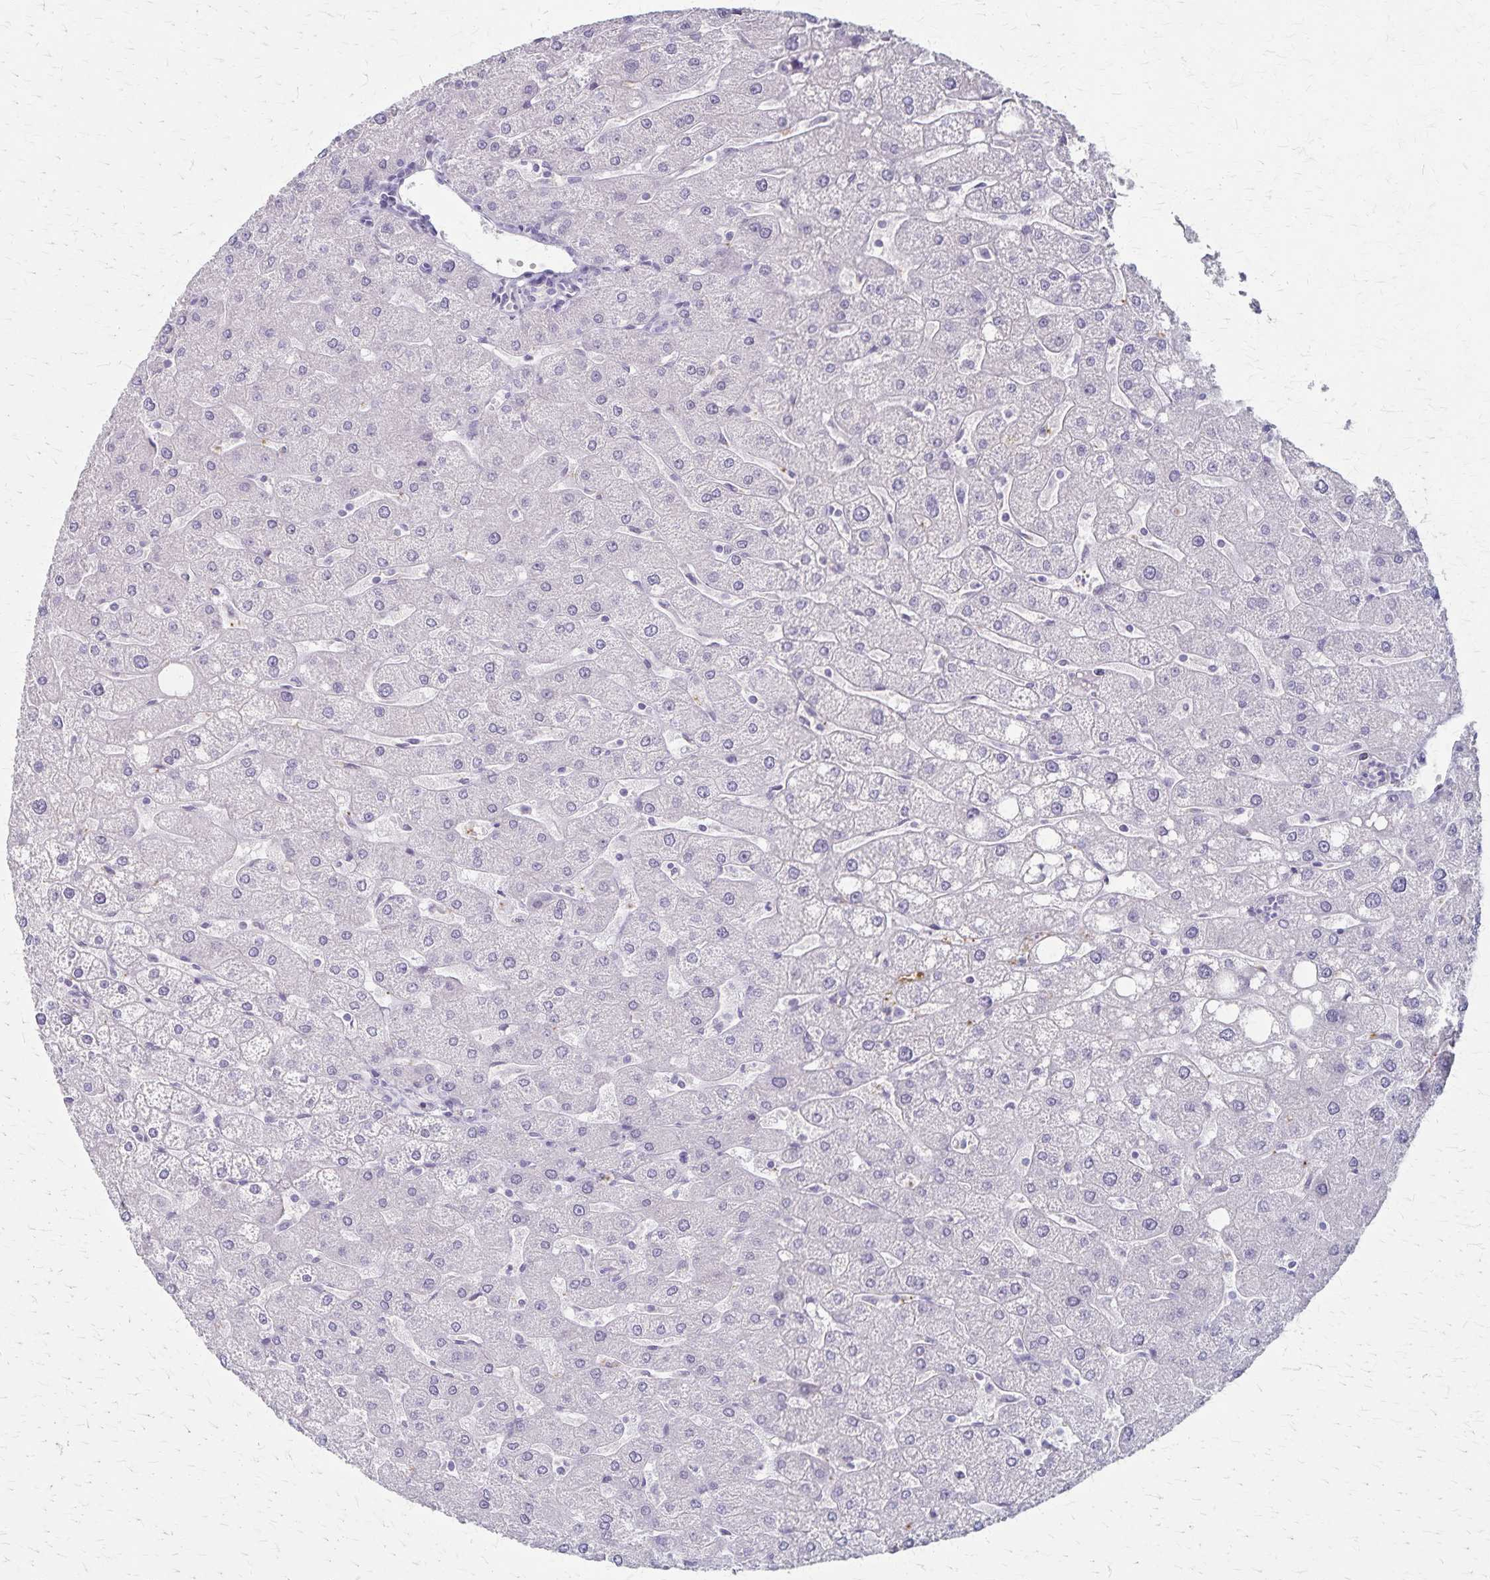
{"staining": {"intensity": "negative", "quantity": "none", "location": "none"}, "tissue": "liver", "cell_type": "Cholangiocytes", "image_type": "normal", "snomed": [{"axis": "morphology", "description": "Normal tissue, NOS"}, {"axis": "topography", "description": "Liver"}], "caption": "This is a photomicrograph of IHC staining of normal liver, which shows no expression in cholangiocytes.", "gene": "RASL10B", "patient": {"sex": "male", "age": 67}}